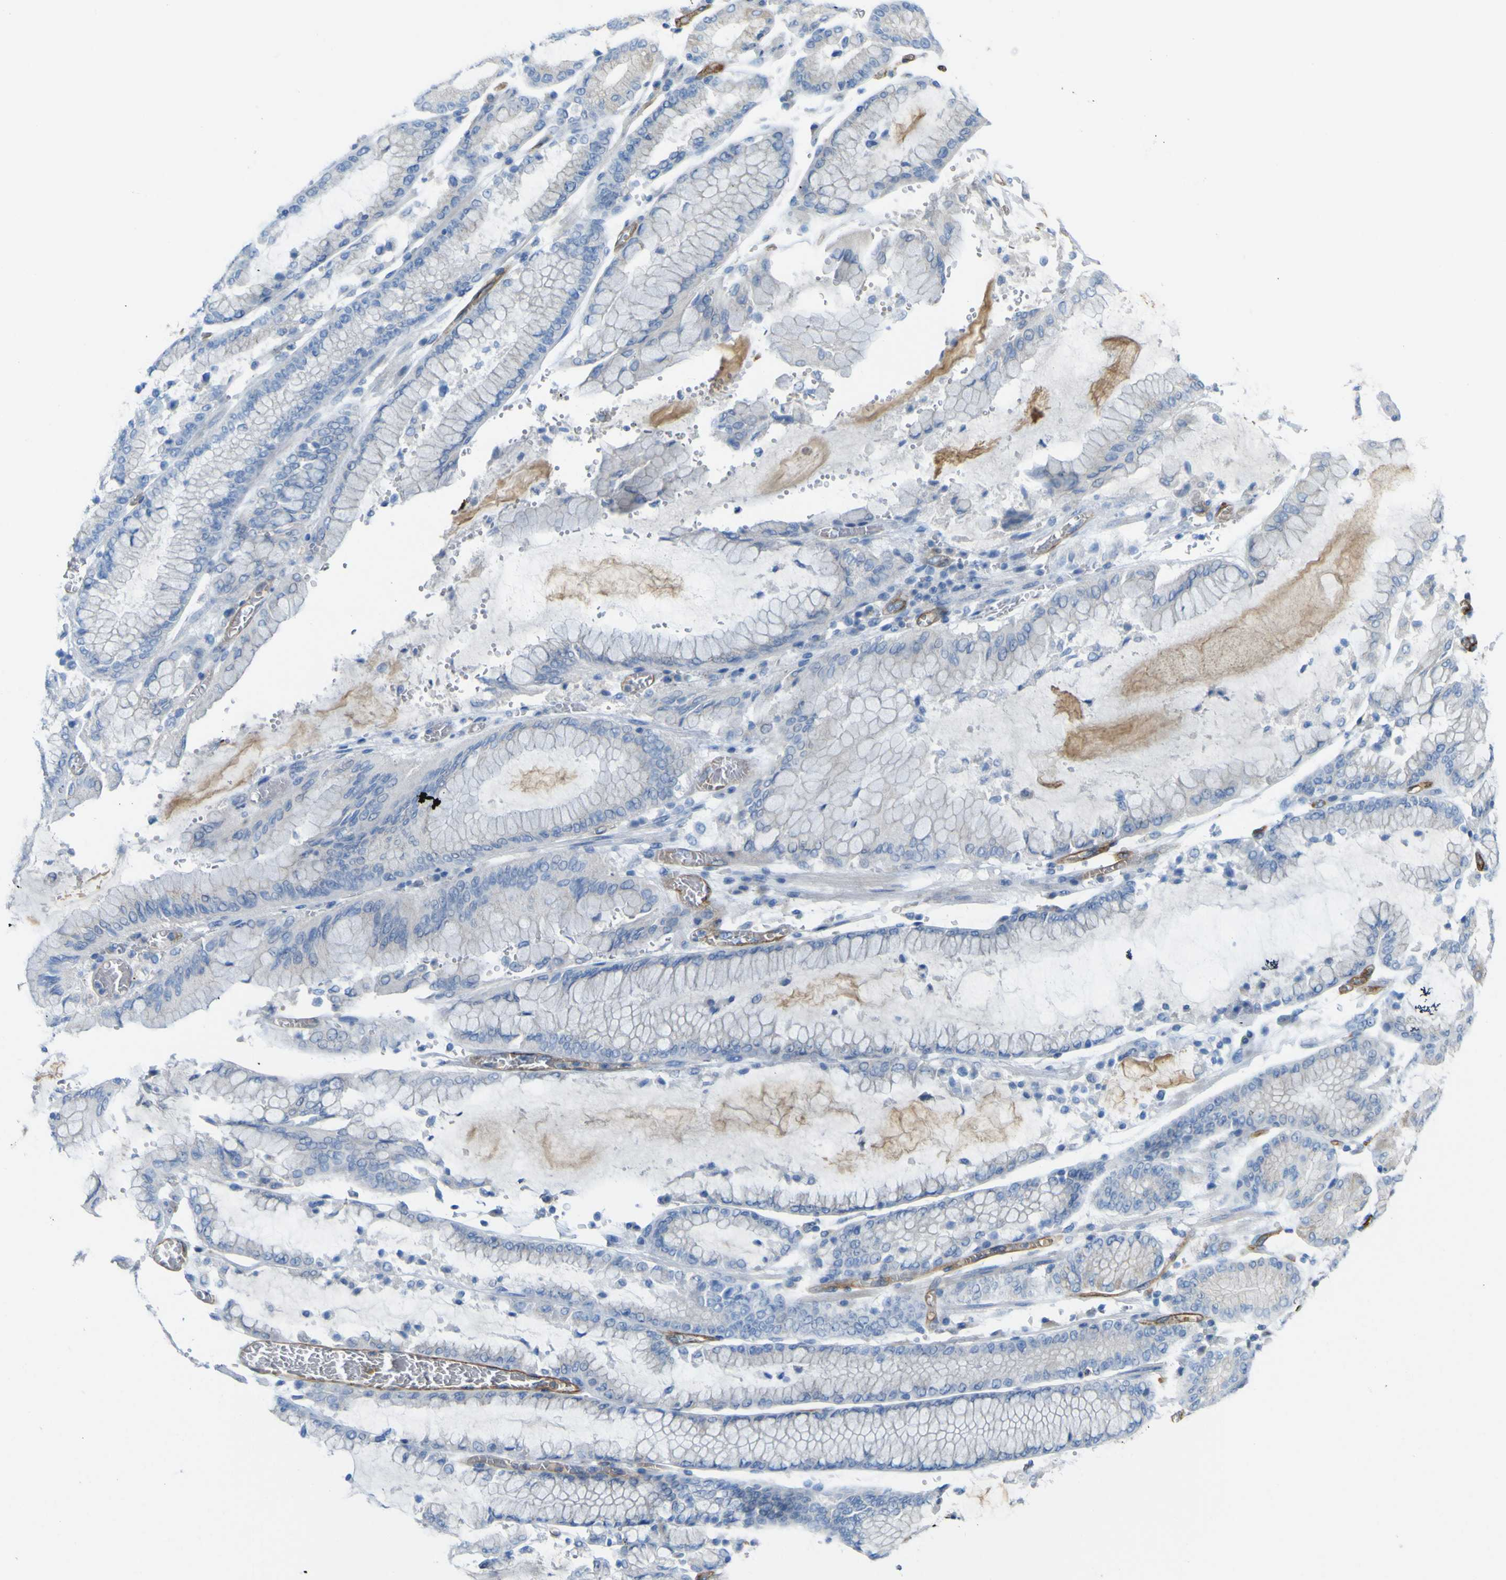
{"staining": {"intensity": "negative", "quantity": "none", "location": "none"}, "tissue": "stomach cancer", "cell_type": "Tumor cells", "image_type": "cancer", "snomed": [{"axis": "morphology", "description": "Normal tissue, NOS"}, {"axis": "morphology", "description": "Adenocarcinoma, NOS"}, {"axis": "topography", "description": "Stomach, upper"}, {"axis": "topography", "description": "Stomach"}], "caption": "A micrograph of stomach cancer (adenocarcinoma) stained for a protein demonstrates no brown staining in tumor cells.", "gene": "CD93", "patient": {"sex": "male", "age": 76}}